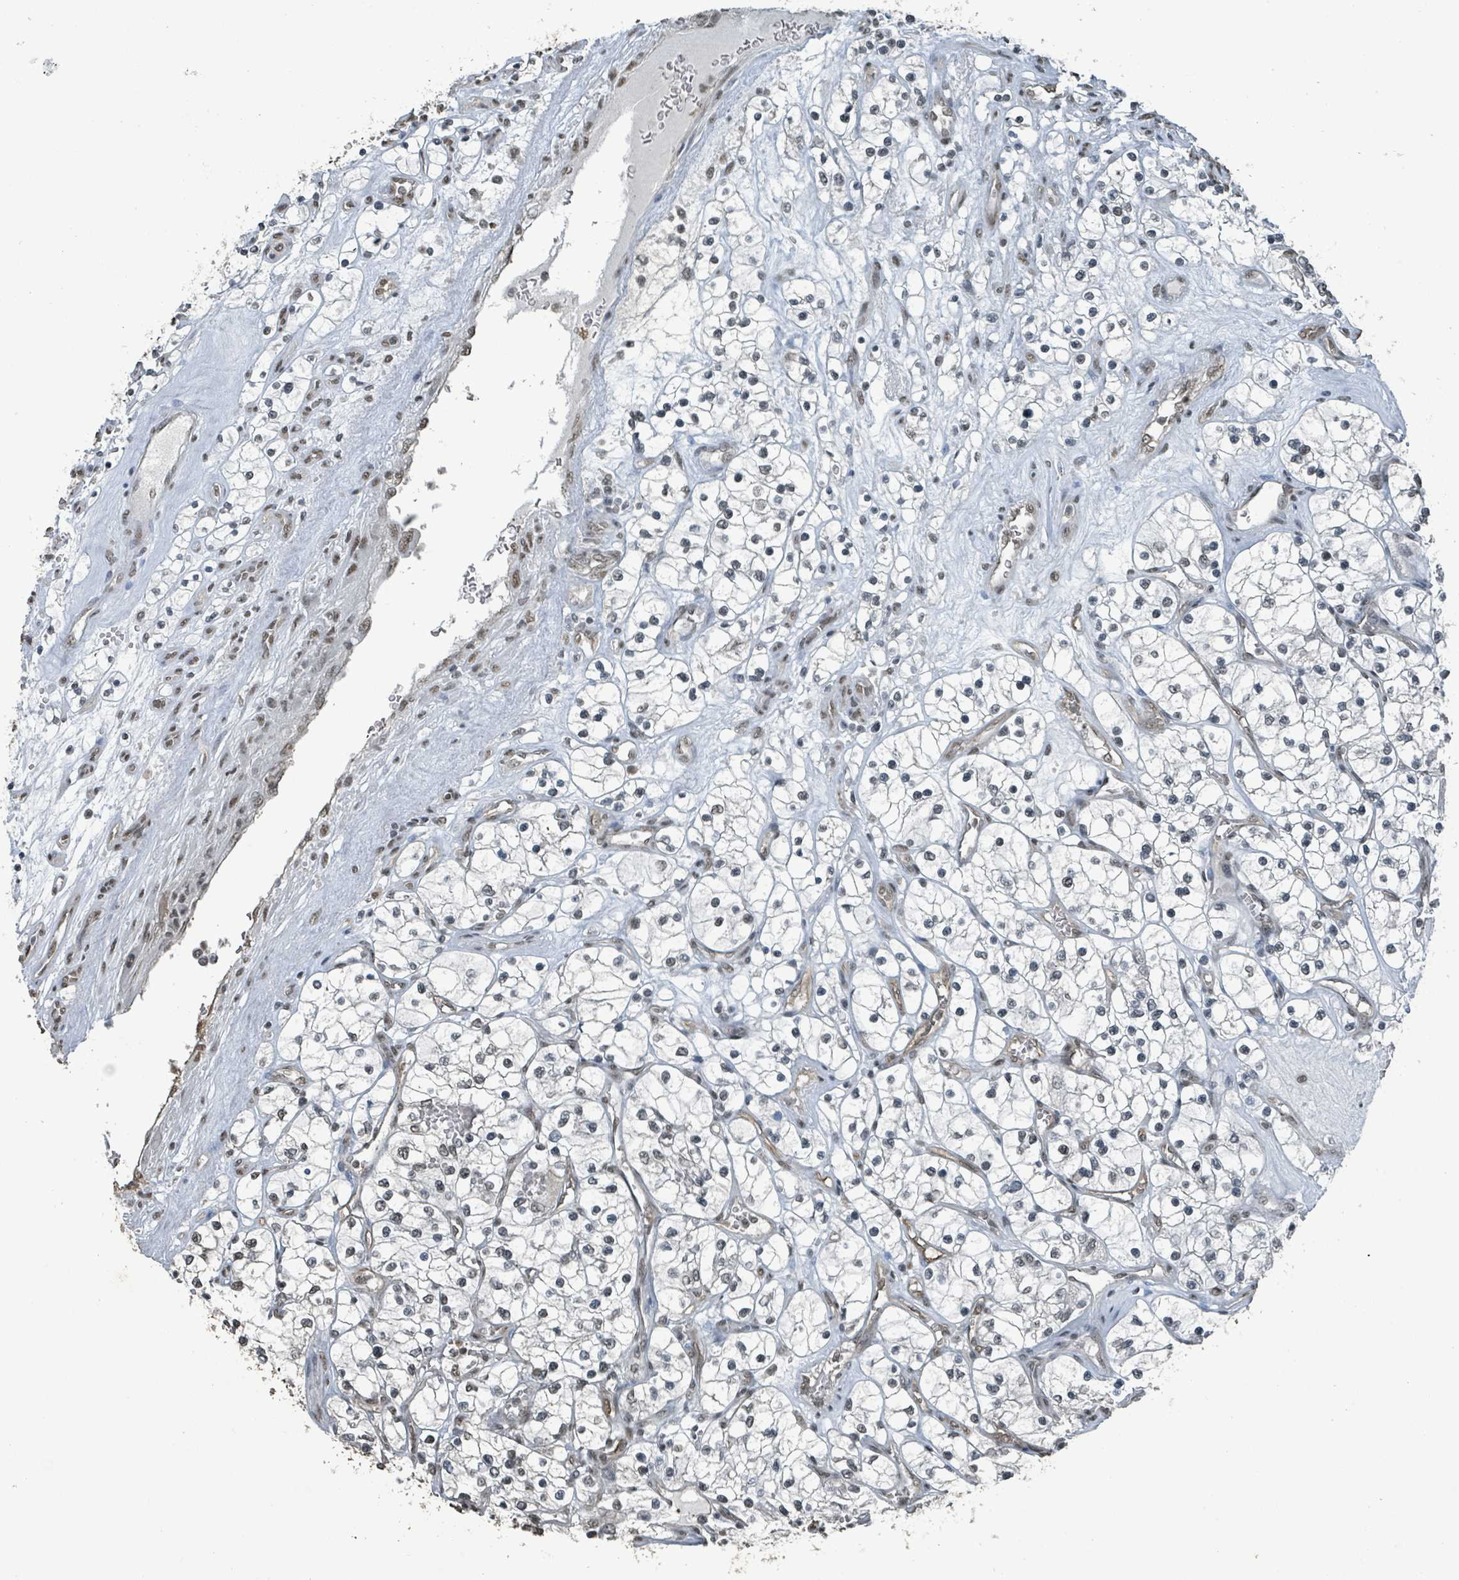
{"staining": {"intensity": "weak", "quantity": "25%-75%", "location": "nuclear"}, "tissue": "renal cancer", "cell_type": "Tumor cells", "image_type": "cancer", "snomed": [{"axis": "morphology", "description": "Adenocarcinoma, NOS"}, {"axis": "topography", "description": "Kidney"}], "caption": "Protein staining displays weak nuclear staining in approximately 25%-75% of tumor cells in renal cancer (adenocarcinoma). (Brightfield microscopy of DAB IHC at high magnification).", "gene": "PHIP", "patient": {"sex": "female", "age": 69}}